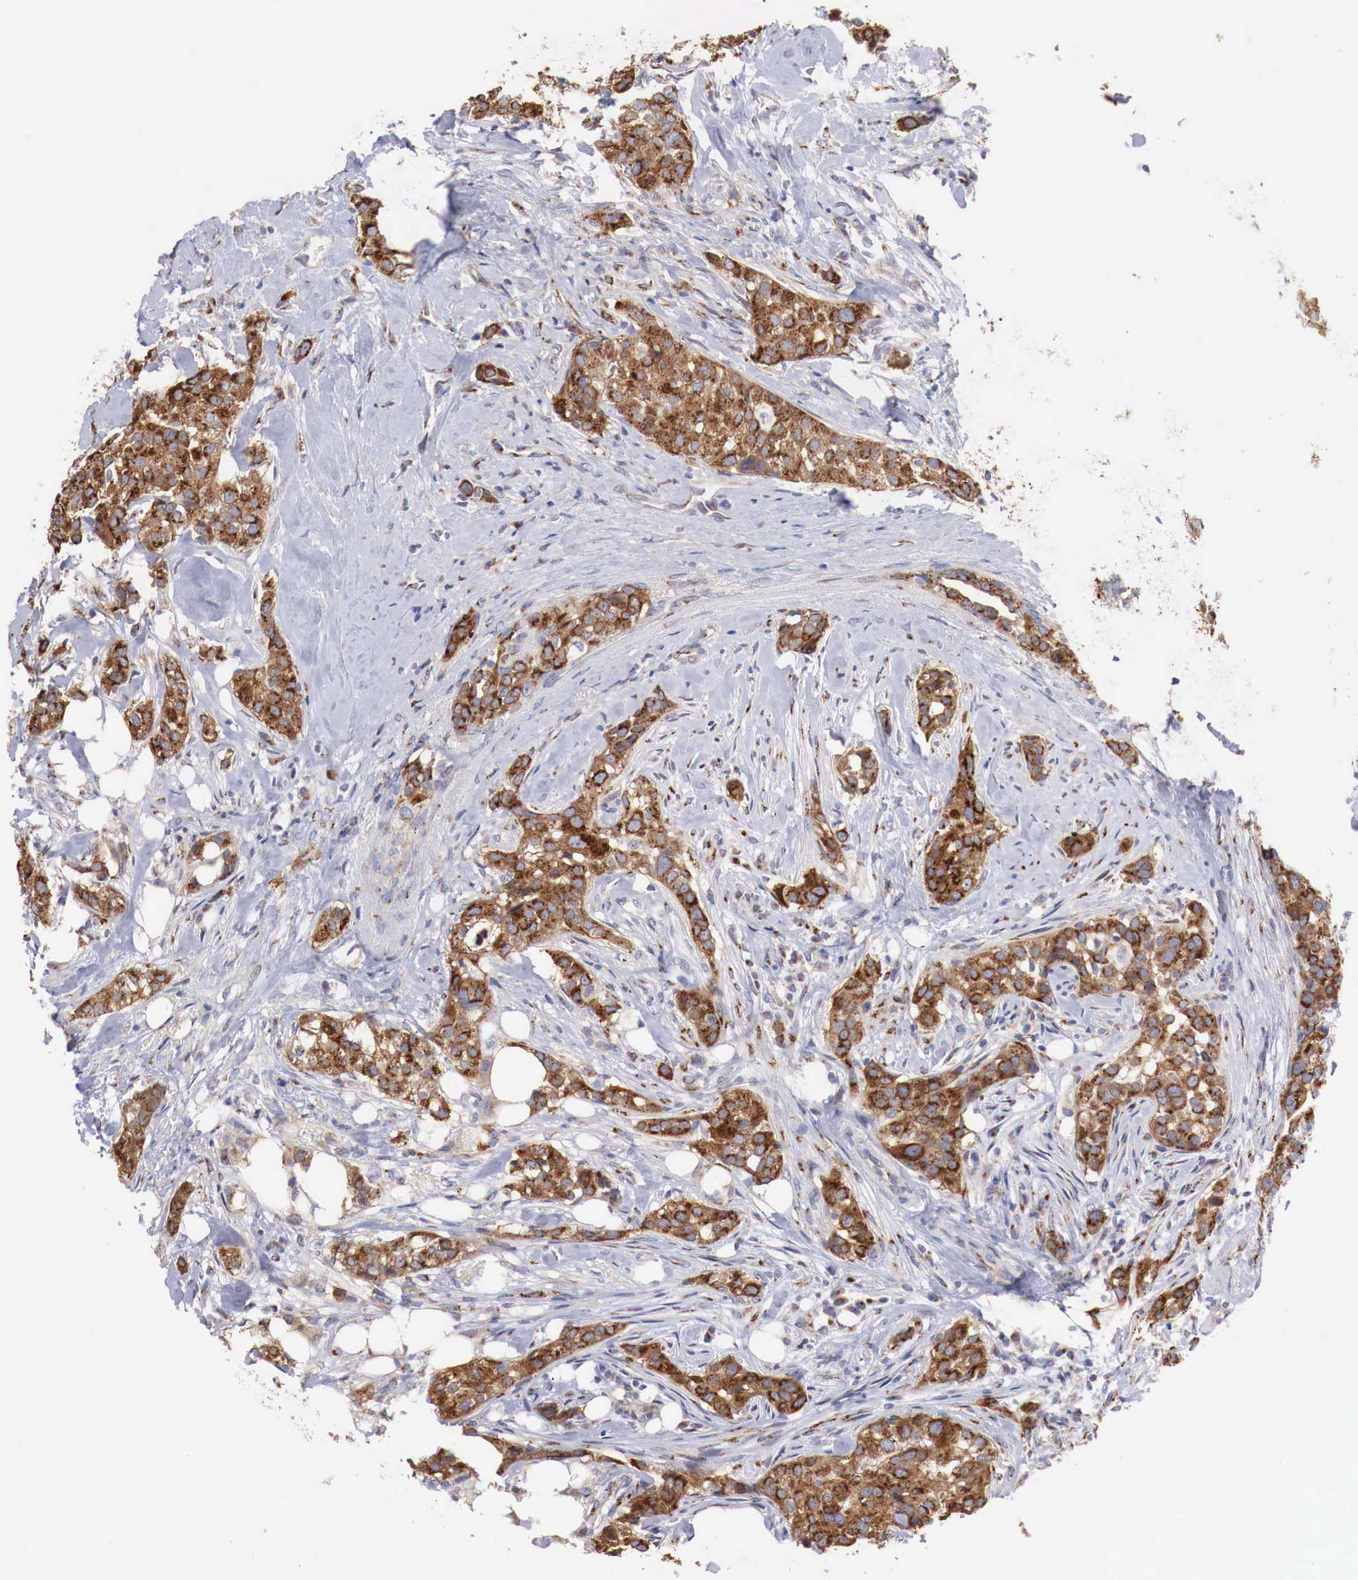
{"staining": {"intensity": "strong", "quantity": ">75%", "location": "cytoplasmic/membranous"}, "tissue": "breast cancer", "cell_type": "Tumor cells", "image_type": "cancer", "snomed": [{"axis": "morphology", "description": "Duct carcinoma"}, {"axis": "topography", "description": "Breast"}], "caption": "A brown stain labels strong cytoplasmic/membranous staining of a protein in human breast infiltrating ductal carcinoma tumor cells. (DAB IHC, brown staining for protein, blue staining for nuclei).", "gene": "SYAP1", "patient": {"sex": "female", "age": 45}}